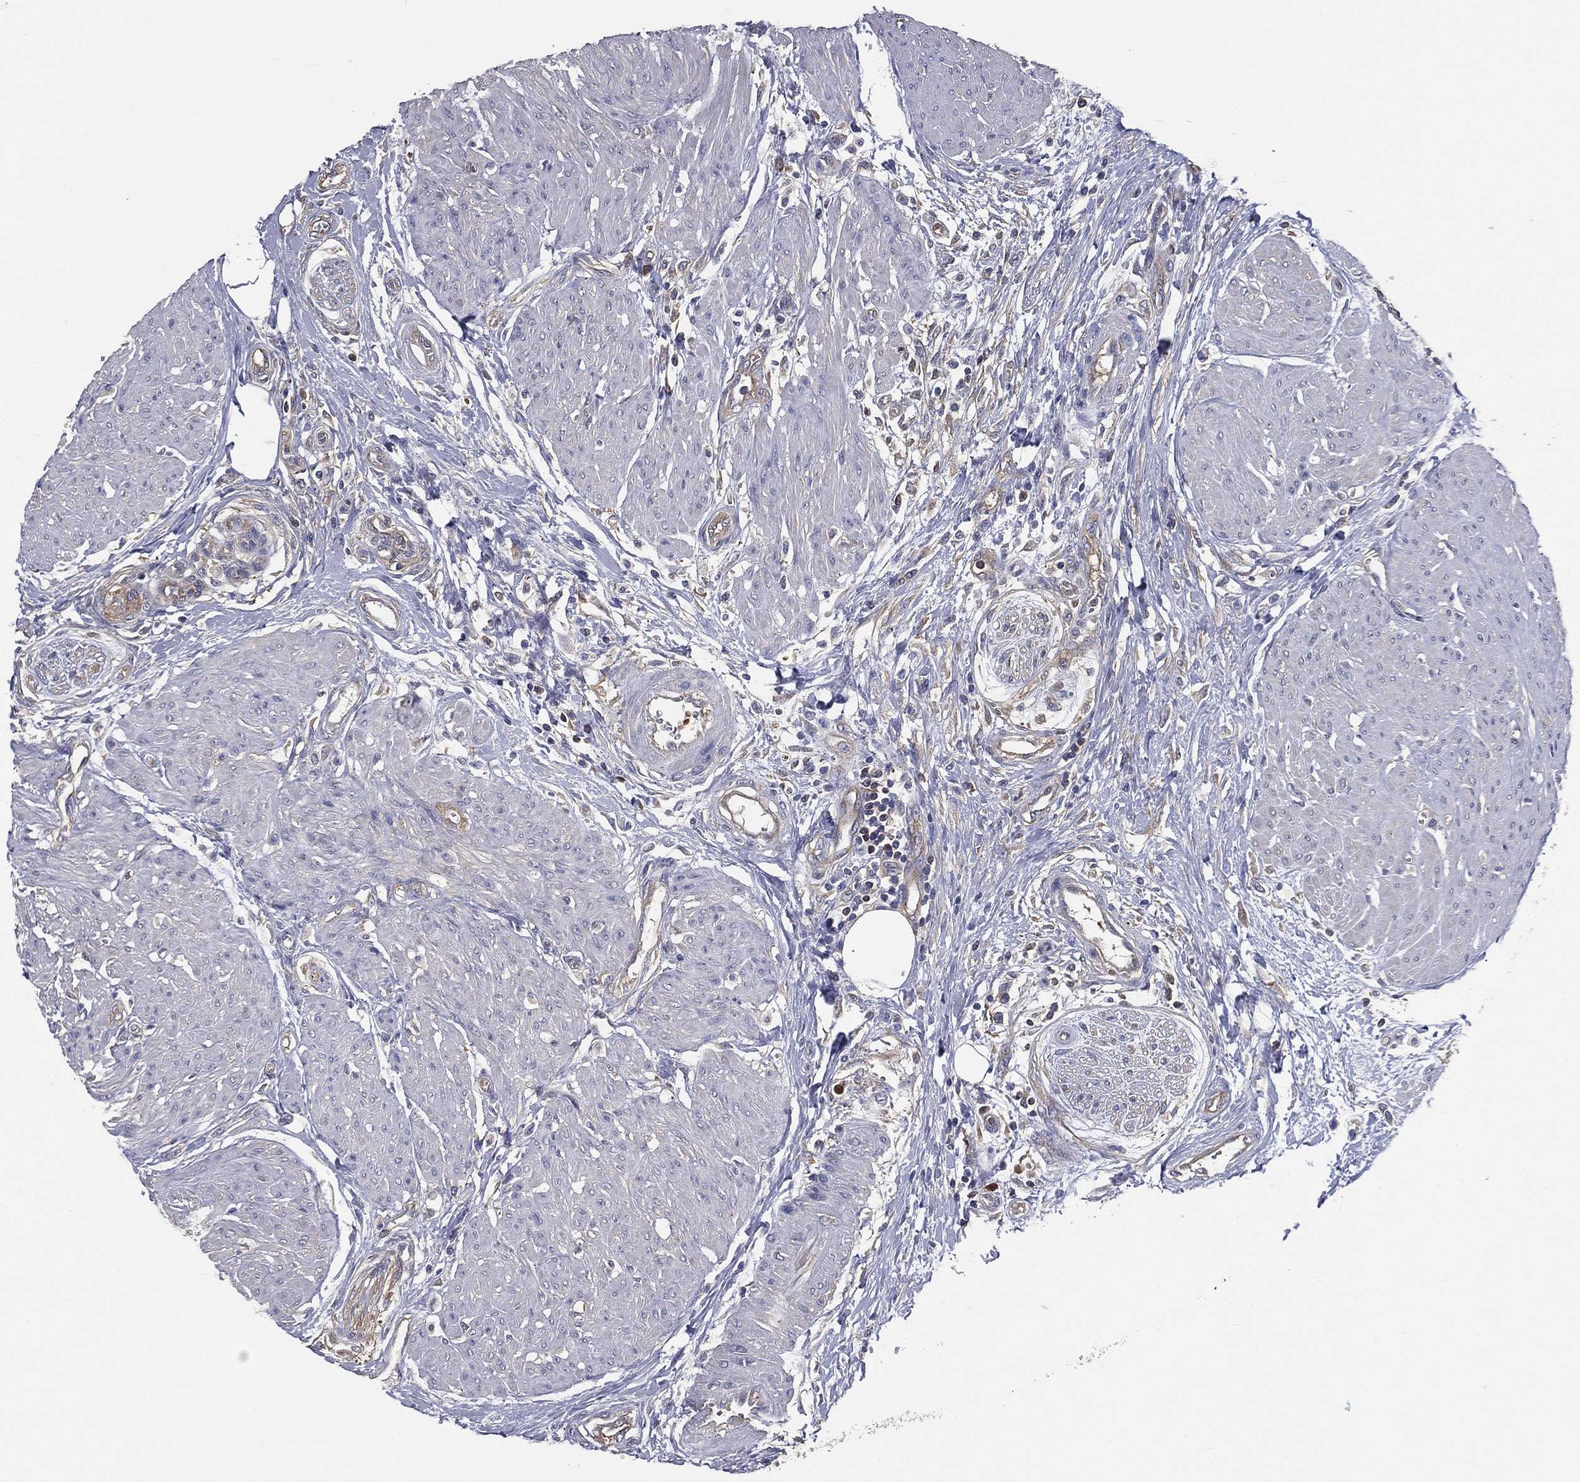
{"staining": {"intensity": "negative", "quantity": "none", "location": "none"}, "tissue": "urothelial cancer", "cell_type": "Tumor cells", "image_type": "cancer", "snomed": [{"axis": "morphology", "description": "Urothelial carcinoma, High grade"}, {"axis": "topography", "description": "Urinary bladder"}], "caption": "IHC of urothelial cancer exhibits no staining in tumor cells. (DAB (3,3'-diaminobenzidine) immunohistochemistry with hematoxylin counter stain).", "gene": "SARS1", "patient": {"sex": "male", "age": 35}}